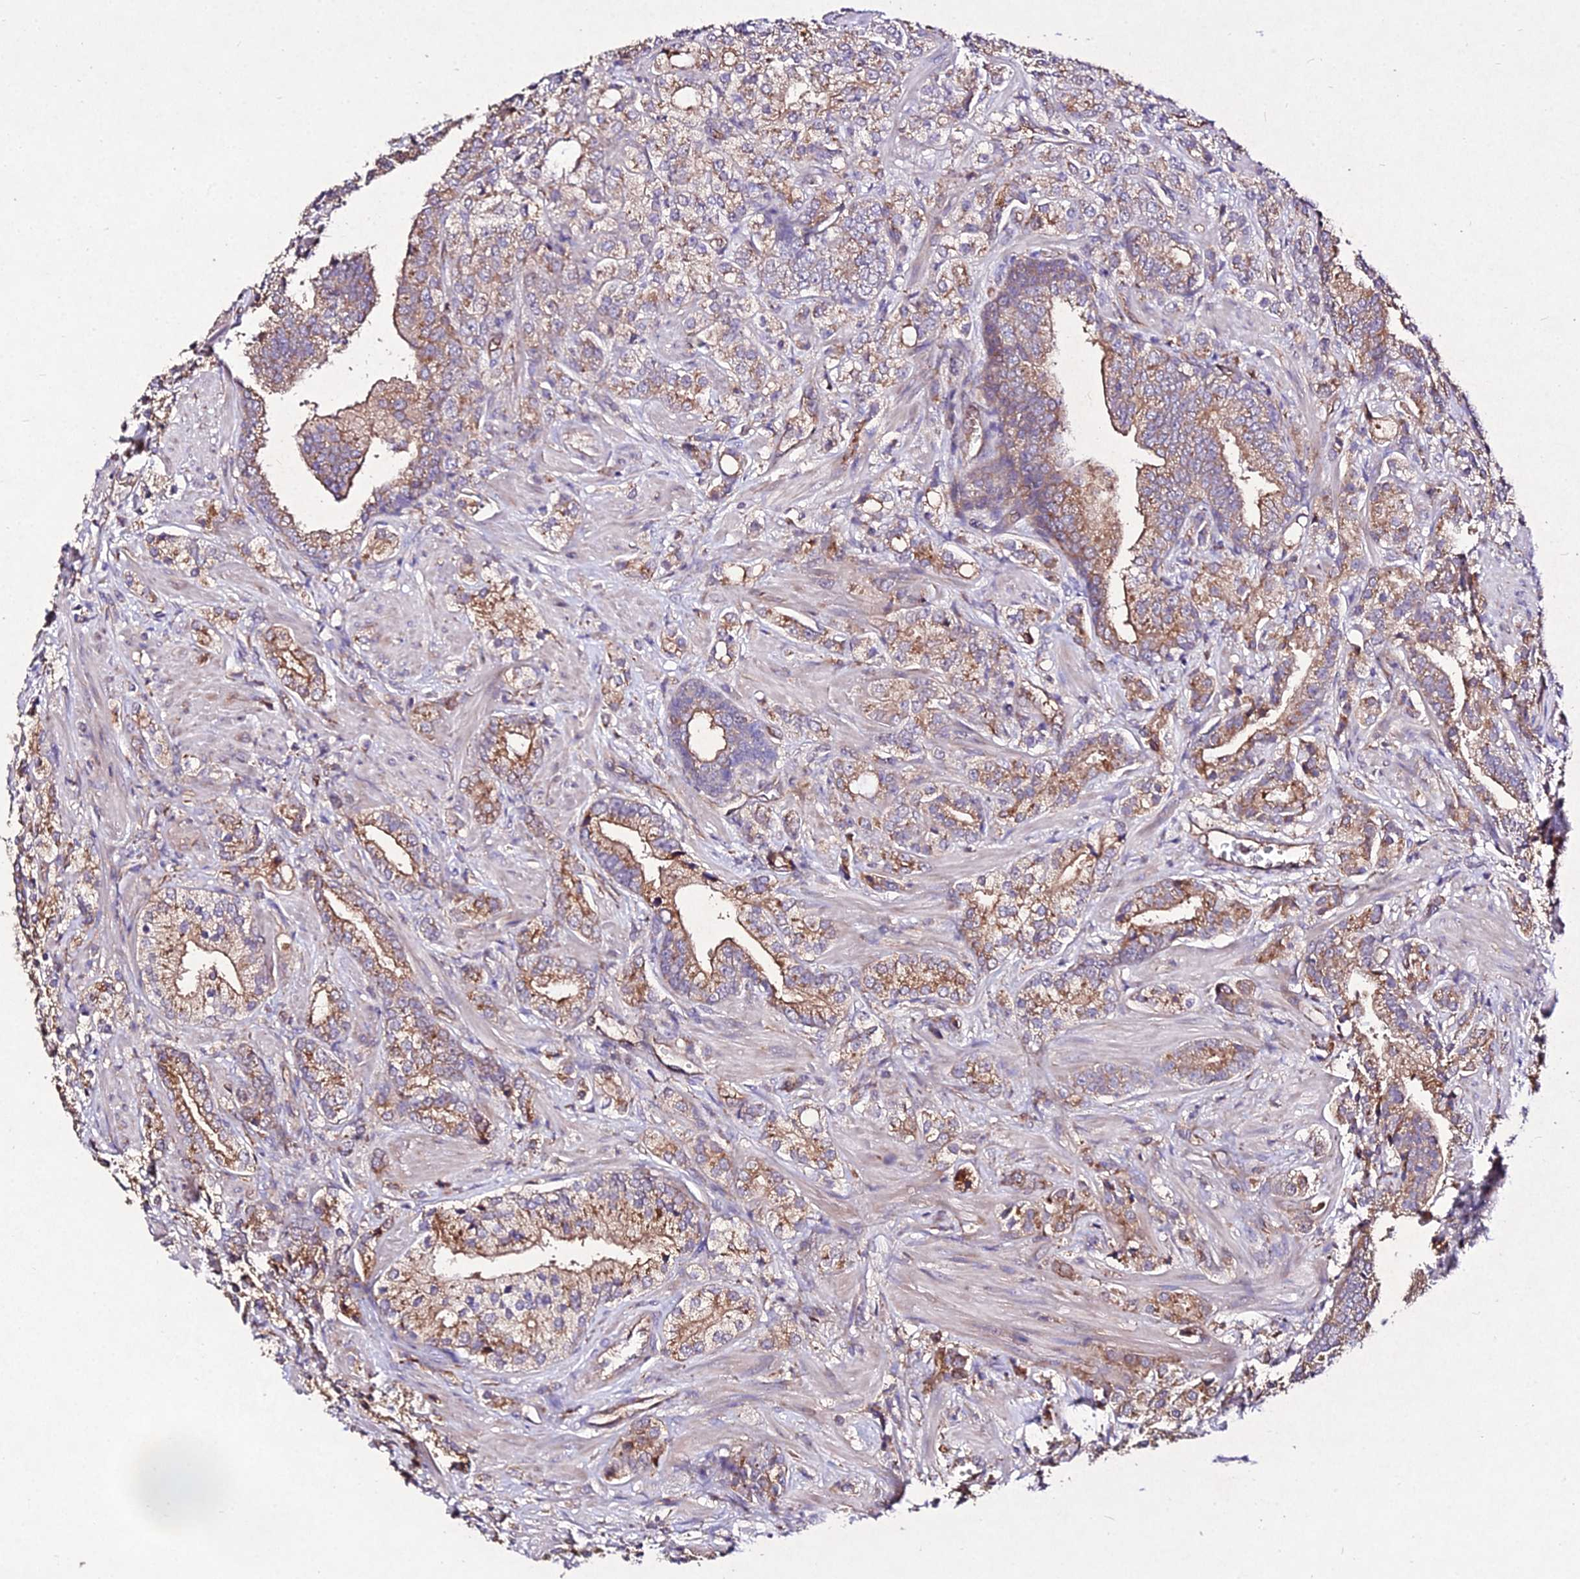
{"staining": {"intensity": "moderate", "quantity": ">75%", "location": "cytoplasmic/membranous"}, "tissue": "prostate cancer", "cell_type": "Tumor cells", "image_type": "cancer", "snomed": [{"axis": "morphology", "description": "Adenocarcinoma, High grade"}, {"axis": "topography", "description": "Prostate"}], "caption": "Immunohistochemistry (IHC) photomicrograph of neoplastic tissue: prostate cancer stained using immunohistochemistry (IHC) reveals medium levels of moderate protein expression localized specifically in the cytoplasmic/membranous of tumor cells, appearing as a cytoplasmic/membranous brown color.", "gene": "AP3M2", "patient": {"sex": "male", "age": 50}}